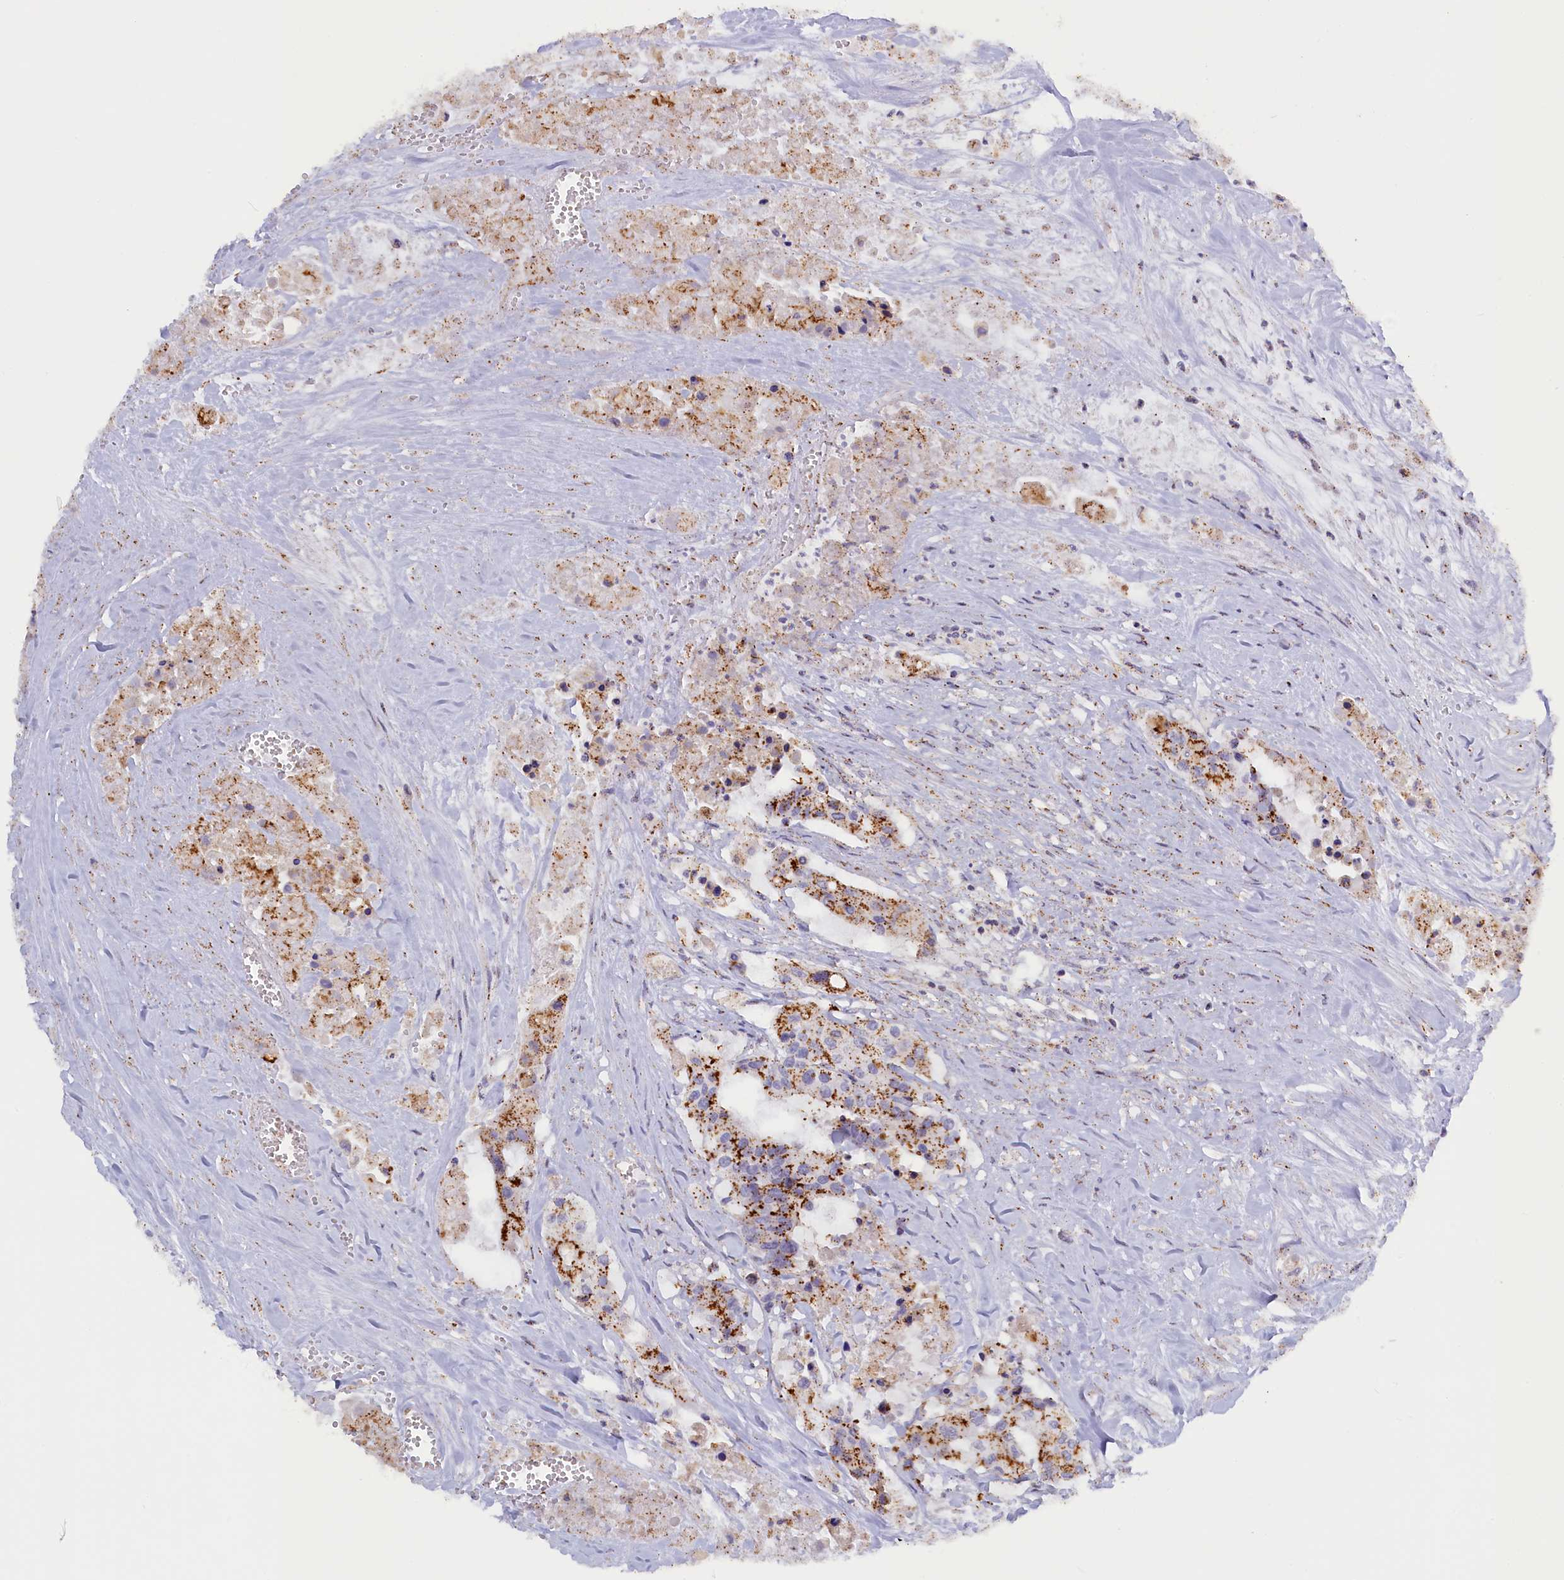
{"staining": {"intensity": "moderate", "quantity": ">75%", "location": "cytoplasmic/membranous"}, "tissue": "colorectal cancer", "cell_type": "Tumor cells", "image_type": "cancer", "snomed": [{"axis": "morphology", "description": "Adenocarcinoma, NOS"}, {"axis": "topography", "description": "Colon"}], "caption": "Immunohistochemical staining of human colorectal cancer (adenocarcinoma) shows moderate cytoplasmic/membranous protein staining in approximately >75% of tumor cells. (DAB (3,3'-diaminobenzidine) IHC, brown staining for protein, blue staining for nuclei).", "gene": "HYKK", "patient": {"sex": "male", "age": 77}}